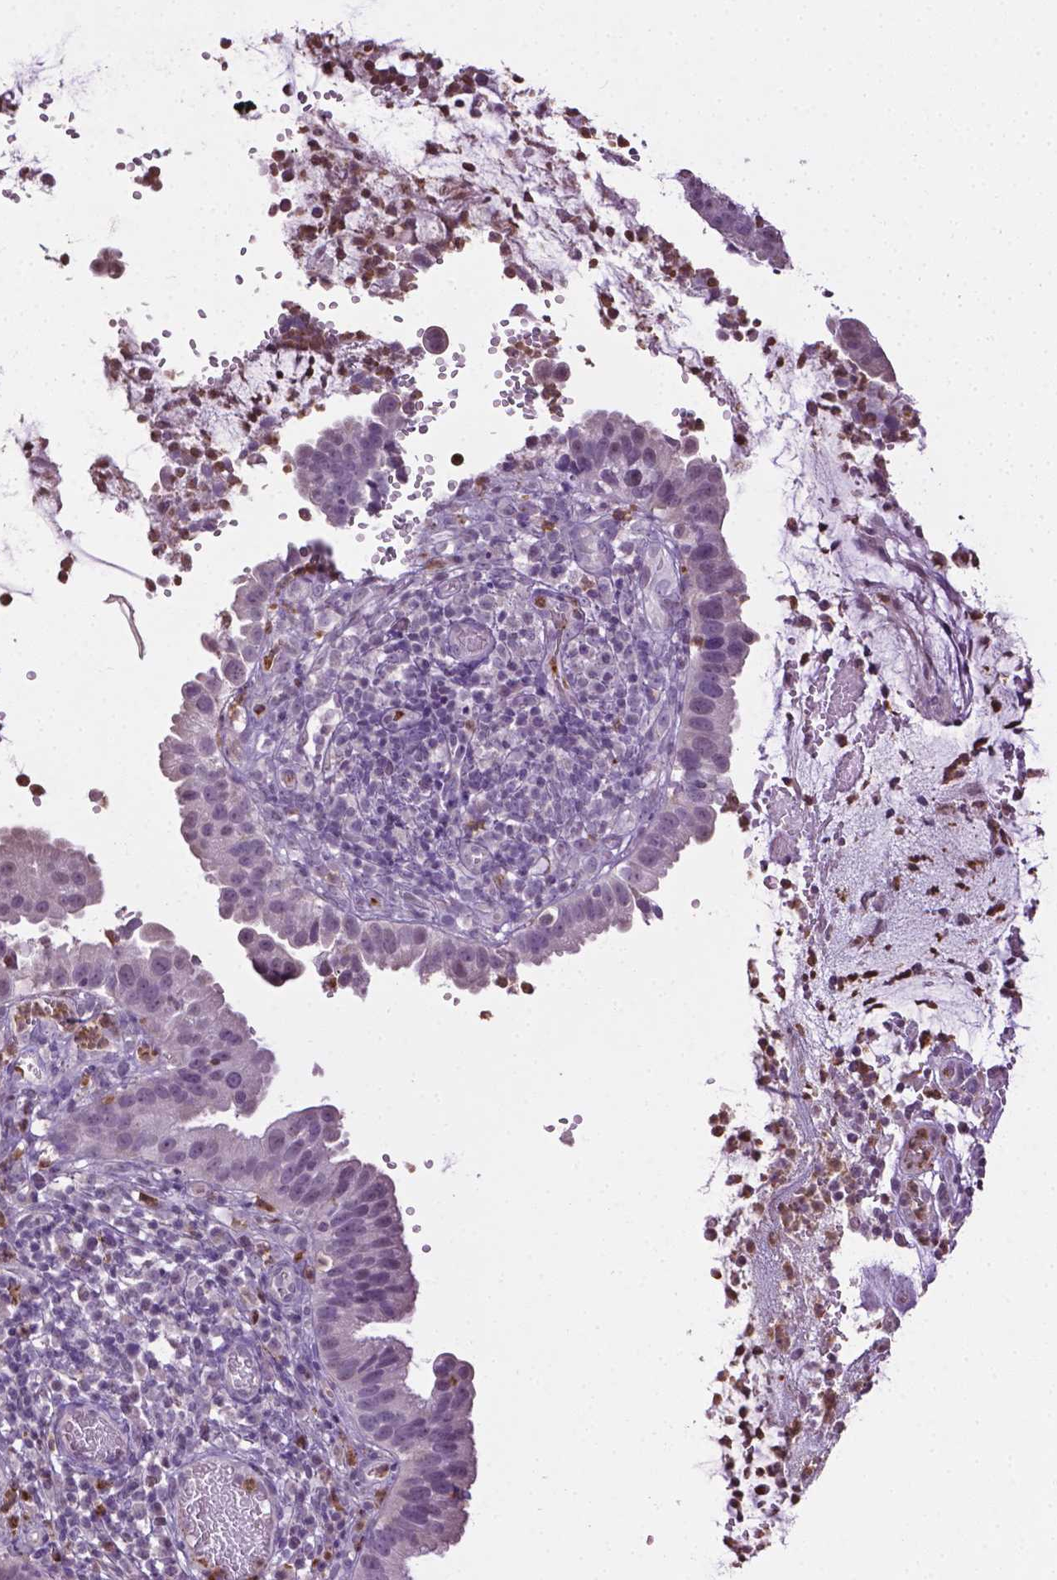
{"staining": {"intensity": "negative", "quantity": "none", "location": "none"}, "tissue": "cervical cancer", "cell_type": "Tumor cells", "image_type": "cancer", "snomed": [{"axis": "morphology", "description": "Adenocarcinoma, NOS"}, {"axis": "topography", "description": "Cervix"}], "caption": "Immunohistochemical staining of human cervical cancer shows no significant positivity in tumor cells.", "gene": "NTNG2", "patient": {"sex": "female", "age": 34}}